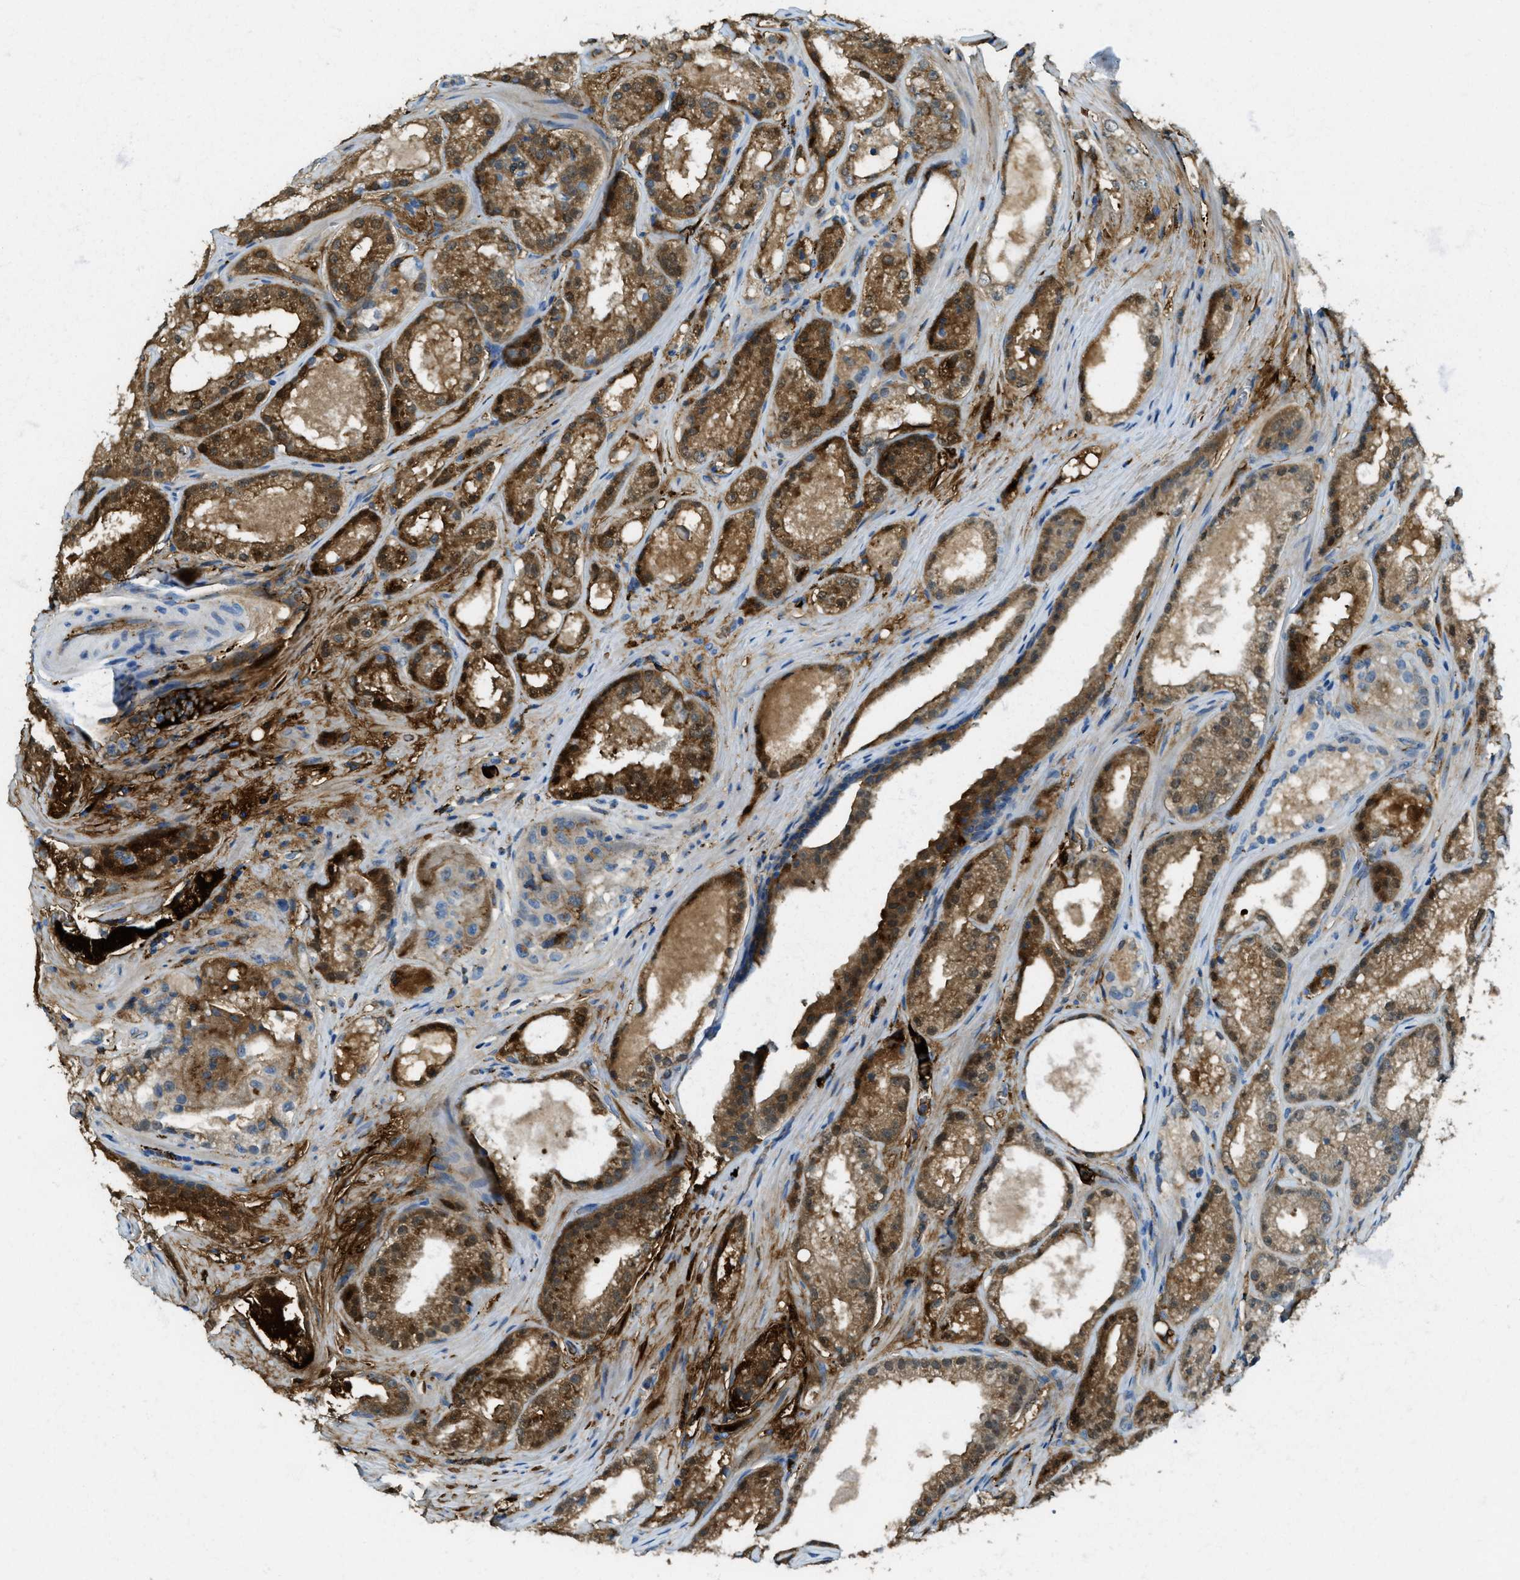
{"staining": {"intensity": "strong", "quantity": ">75%", "location": "cytoplasmic/membranous"}, "tissue": "prostate cancer", "cell_type": "Tumor cells", "image_type": "cancer", "snomed": [{"axis": "morphology", "description": "Adenocarcinoma, High grade"}, {"axis": "topography", "description": "Prostate"}], "caption": "Immunohistochemical staining of human prostate cancer (adenocarcinoma (high-grade)) shows strong cytoplasmic/membranous protein staining in about >75% of tumor cells. The protein of interest is shown in brown color, while the nuclei are stained blue.", "gene": "TRIM59", "patient": {"sex": "male", "age": 65}}